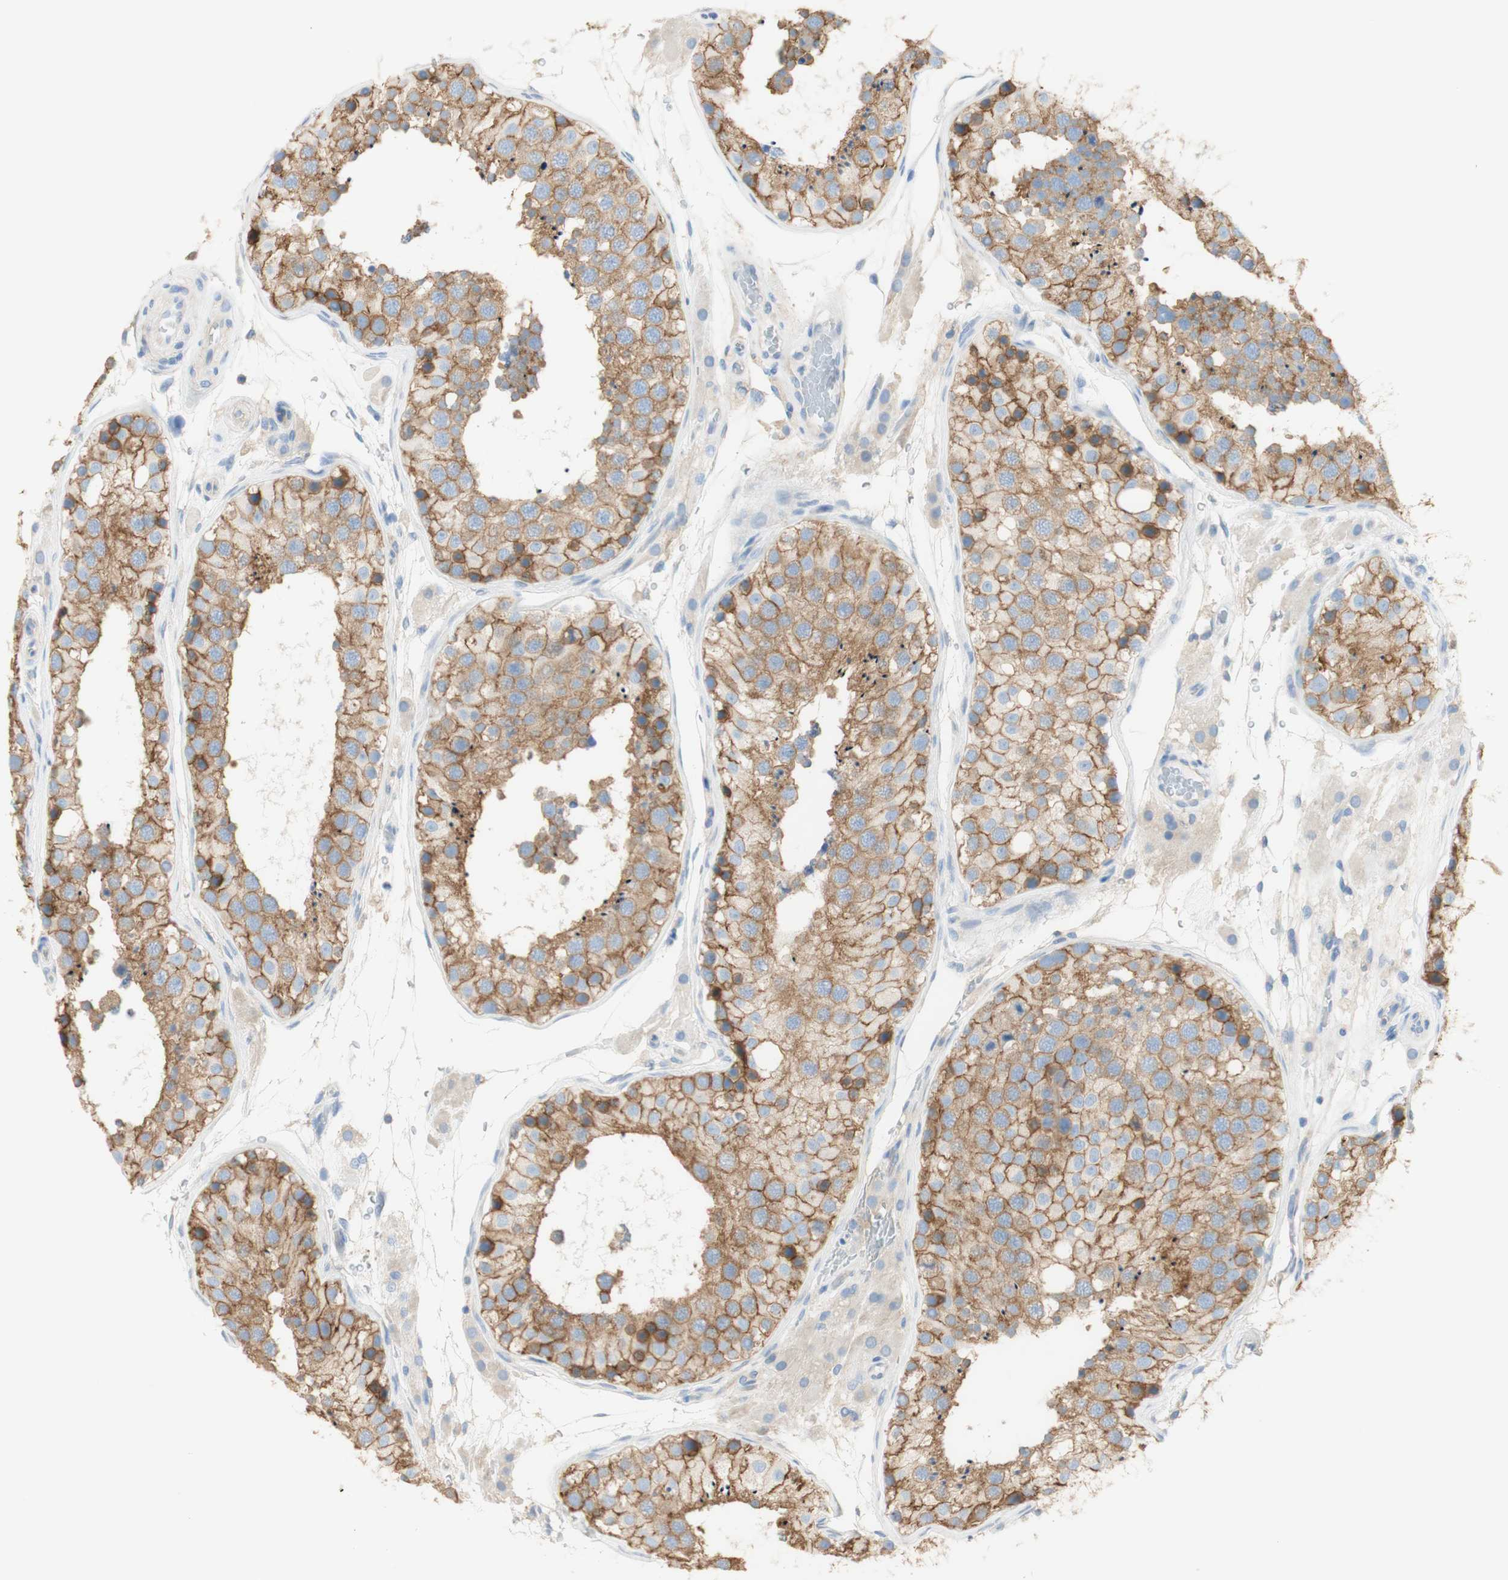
{"staining": {"intensity": "moderate", "quantity": ">75%", "location": "cytoplasmic/membranous"}, "tissue": "testis", "cell_type": "Cells in seminiferous ducts", "image_type": "normal", "snomed": [{"axis": "morphology", "description": "Normal tissue, NOS"}, {"axis": "topography", "description": "Testis"}], "caption": "Immunohistochemistry of unremarkable testis demonstrates medium levels of moderate cytoplasmic/membranous staining in approximately >75% of cells in seminiferous ducts.", "gene": "ATP2B1", "patient": {"sex": "male", "age": 26}}